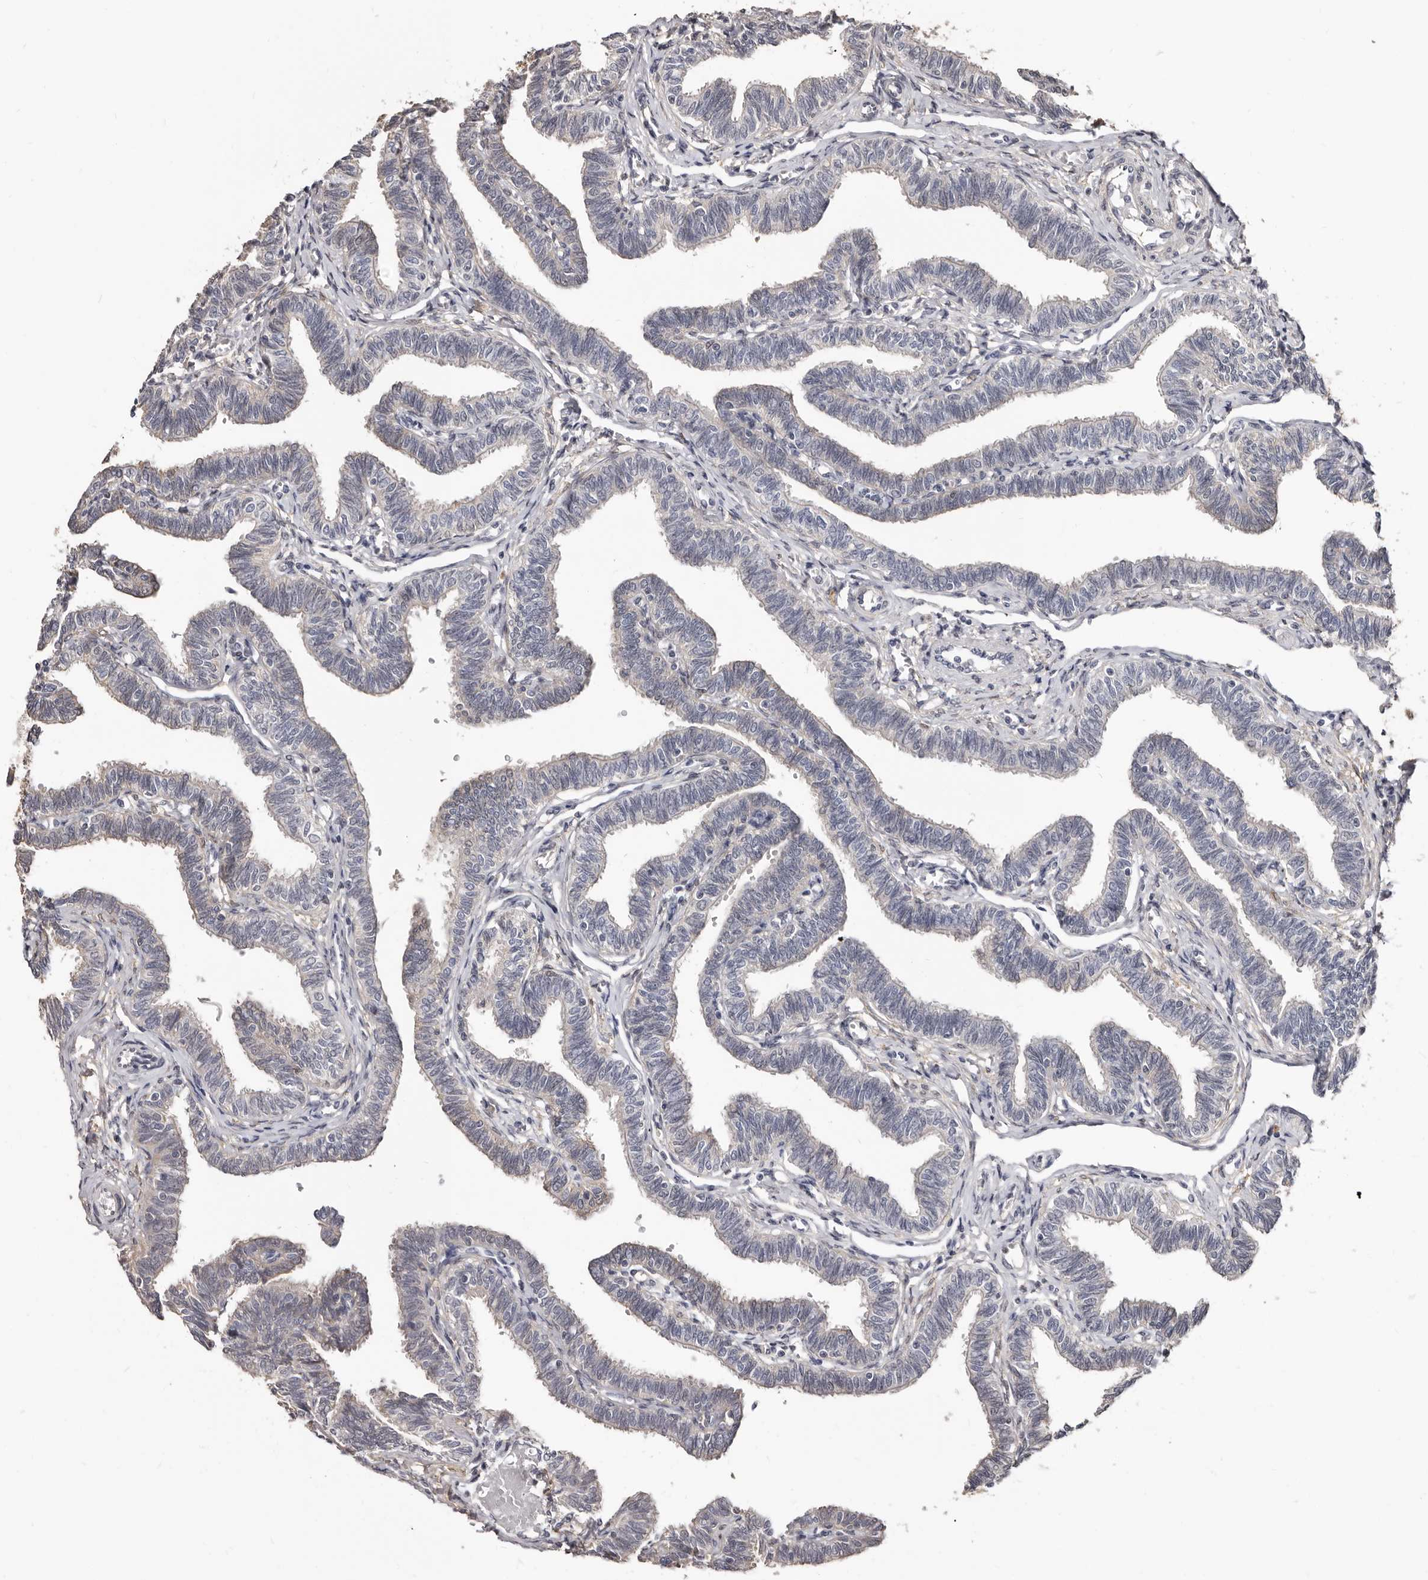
{"staining": {"intensity": "weak", "quantity": "<25%", "location": "cytoplasmic/membranous"}, "tissue": "fallopian tube", "cell_type": "Glandular cells", "image_type": "normal", "snomed": [{"axis": "morphology", "description": "Normal tissue, NOS"}, {"axis": "topography", "description": "Fallopian tube"}, {"axis": "topography", "description": "Ovary"}], "caption": "A micrograph of human fallopian tube is negative for staining in glandular cells. (Stains: DAB (3,3'-diaminobenzidine) immunohistochemistry (IHC) with hematoxylin counter stain, Microscopy: brightfield microscopy at high magnification).", "gene": "KHDRBS2", "patient": {"sex": "female", "age": 23}}